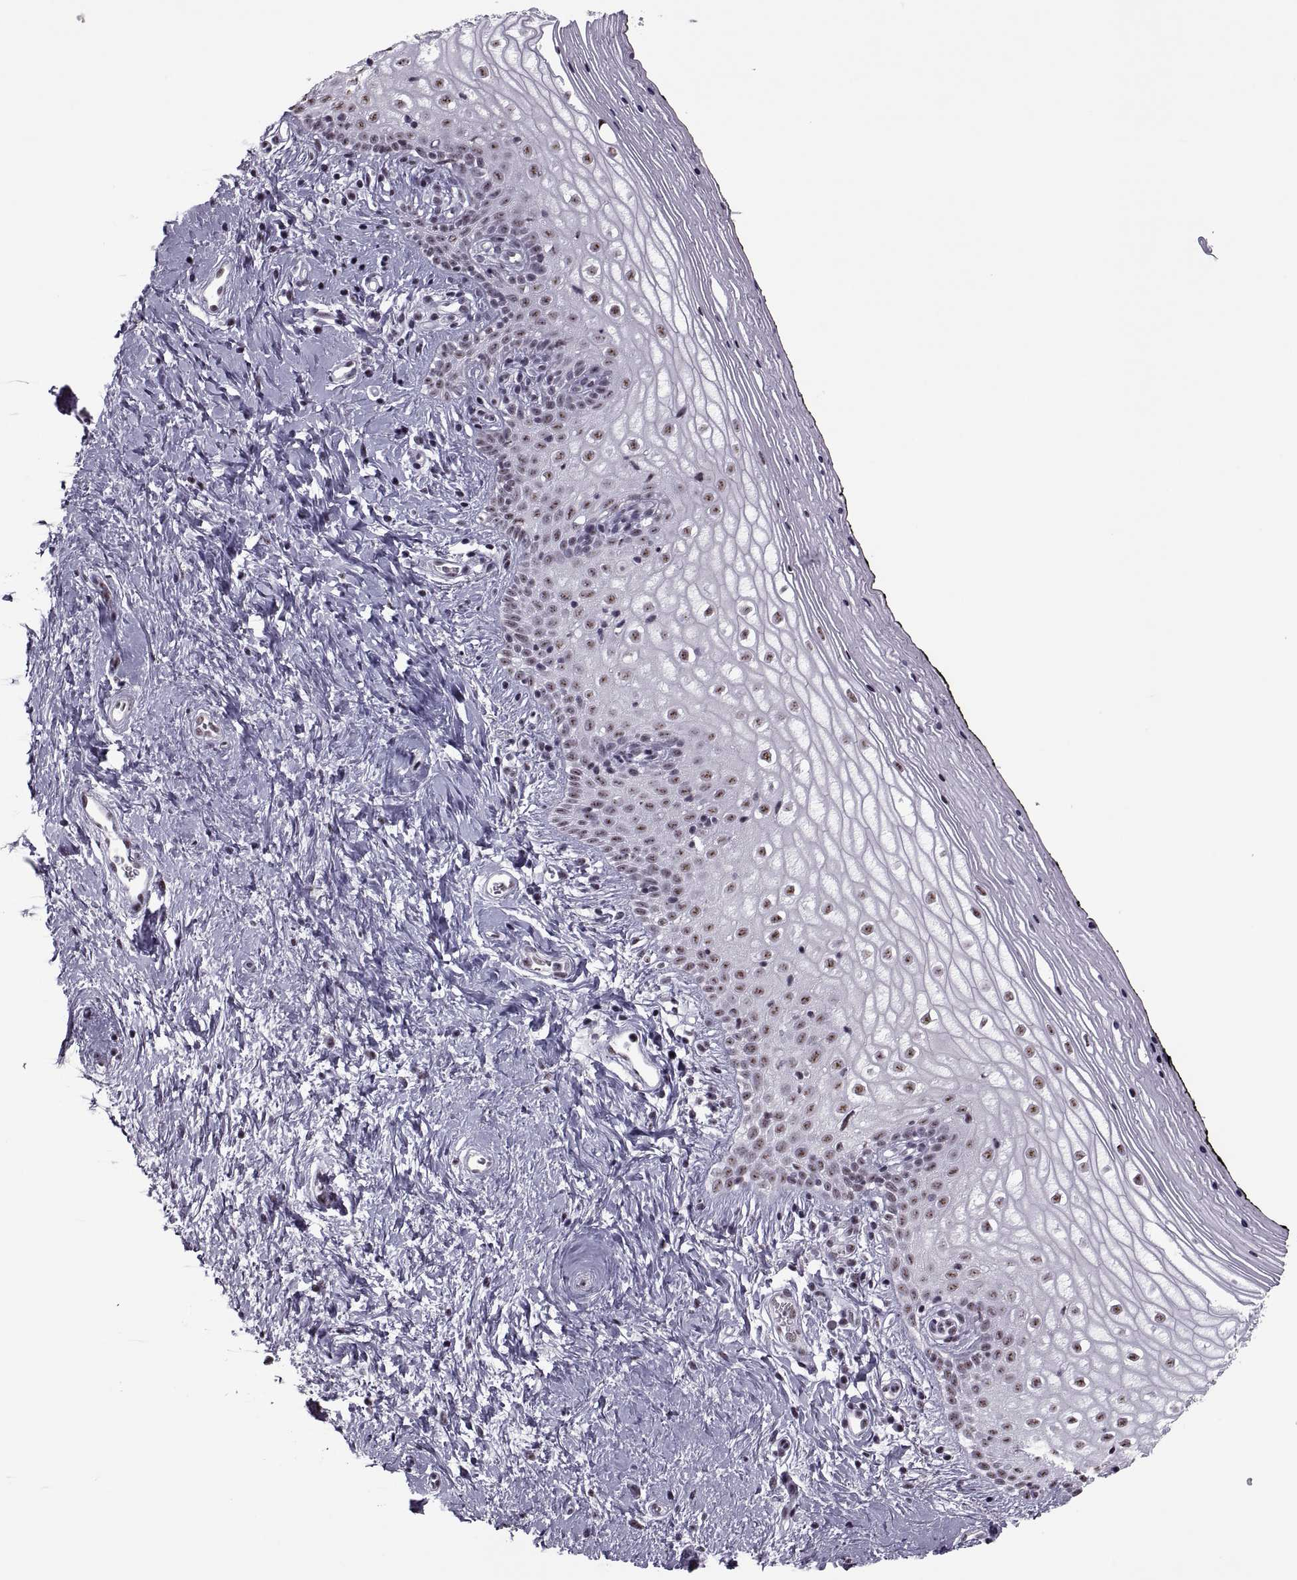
{"staining": {"intensity": "weak", "quantity": ">75%", "location": "nuclear"}, "tissue": "vagina", "cell_type": "Squamous epithelial cells", "image_type": "normal", "snomed": [{"axis": "morphology", "description": "Normal tissue, NOS"}, {"axis": "topography", "description": "Vagina"}], "caption": "Protein expression by IHC exhibits weak nuclear positivity in about >75% of squamous epithelial cells in normal vagina. The staining is performed using DAB (3,3'-diaminobenzidine) brown chromogen to label protein expression. The nuclei are counter-stained blue using hematoxylin.", "gene": "MAGEA4", "patient": {"sex": "female", "age": 47}}